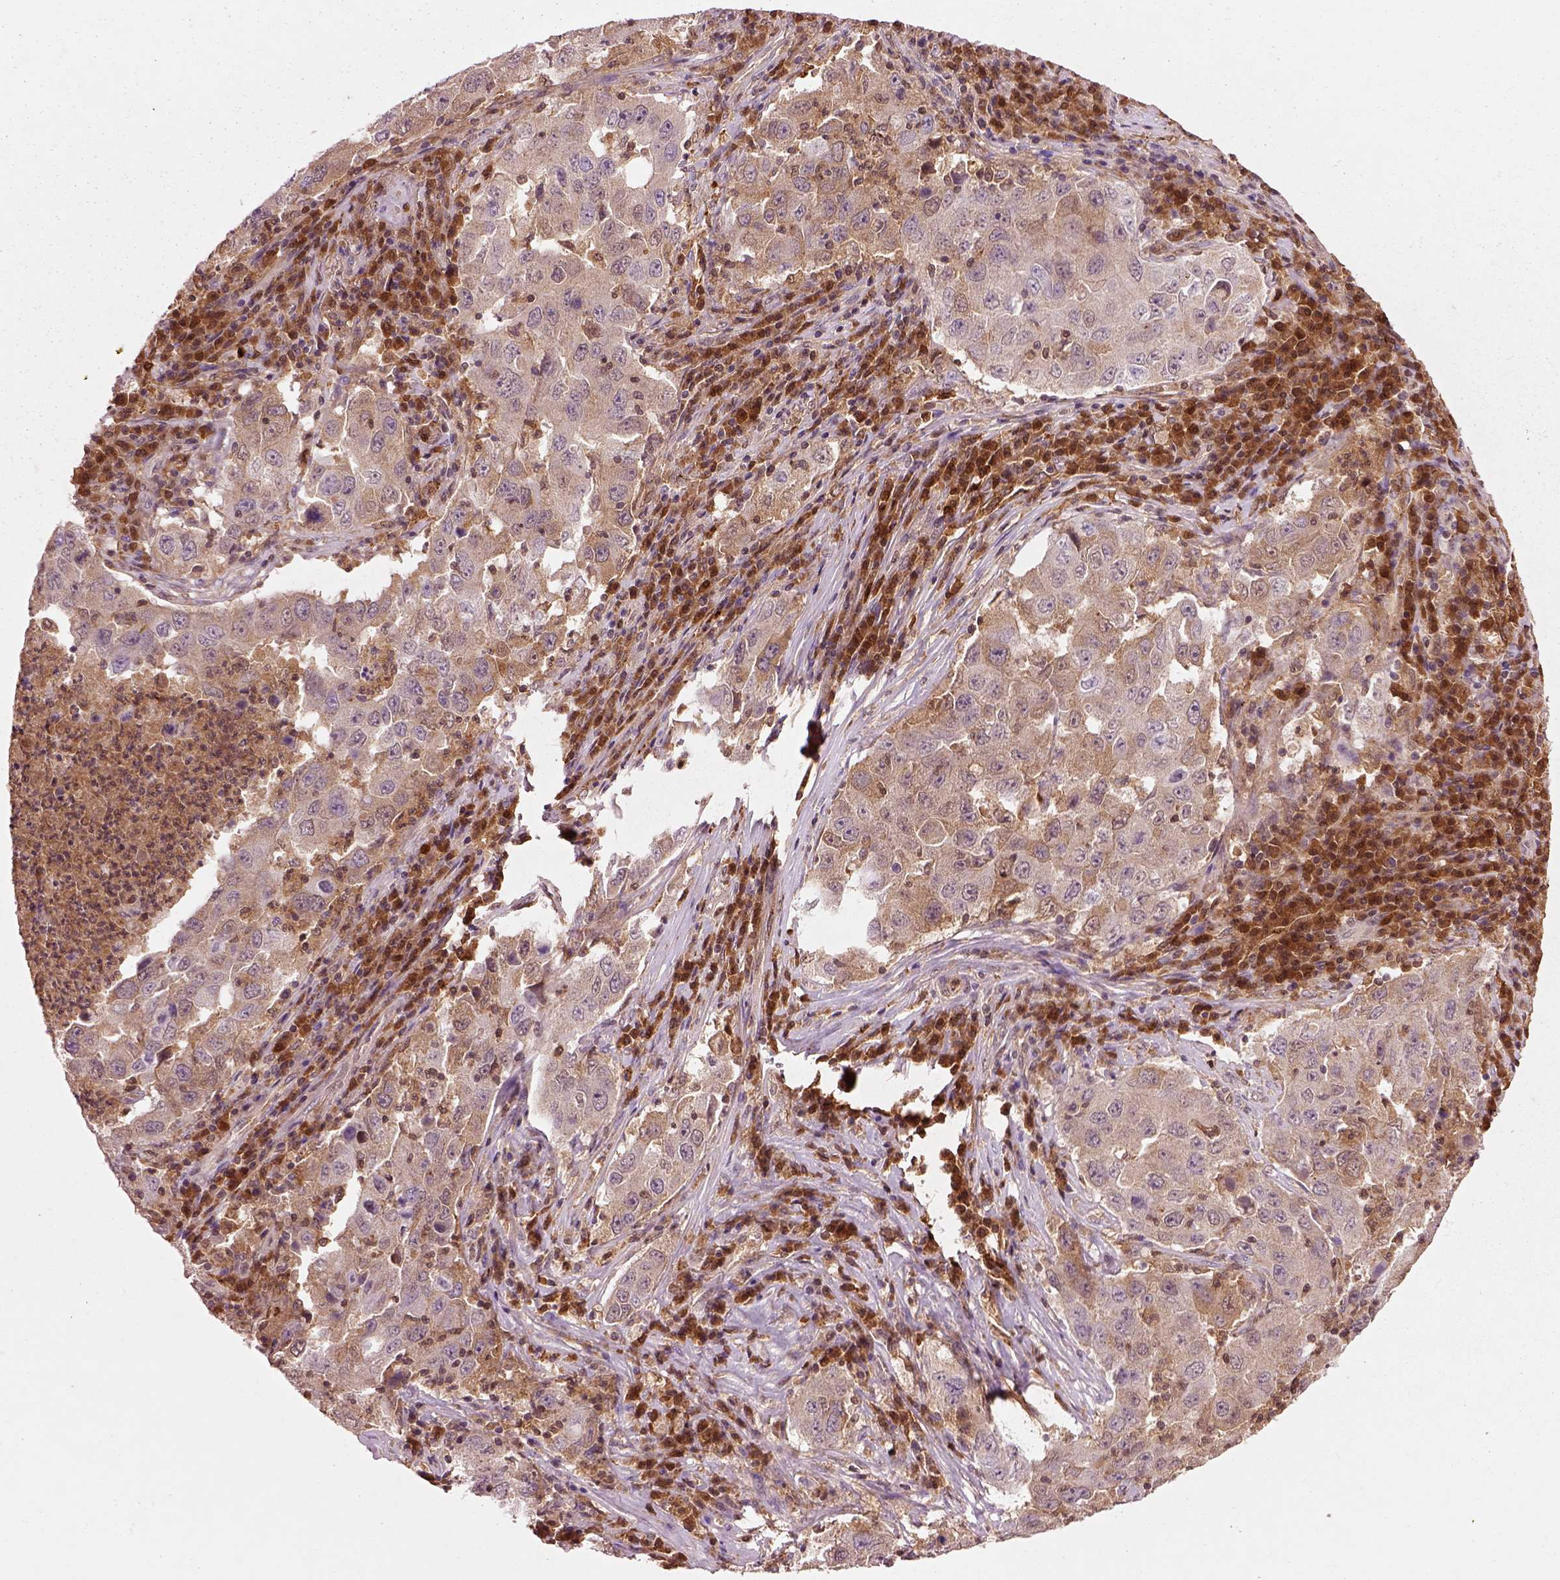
{"staining": {"intensity": "moderate", "quantity": ">75%", "location": "cytoplasmic/membranous"}, "tissue": "lung cancer", "cell_type": "Tumor cells", "image_type": "cancer", "snomed": [{"axis": "morphology", "description": "Adenocarcinoma, NOS"}, {"axis": "topography", "description": "Lung"}], "caption": "Lung cancer stained with DAB (3,3'-diaminobenzidine) immunohistochemistry demonstrates medium levels of moderate cytoplasmic/membranous staining in approximately >75% of tumor cells. The staining is performed using DAB (3,3'-diaminobenzidine) brown chromogen to label protein expression. The nuclei are counter-stained blue using hematoxylin.", "gene": "MDP1", "patient": {"sex": "male", "age": 73}}